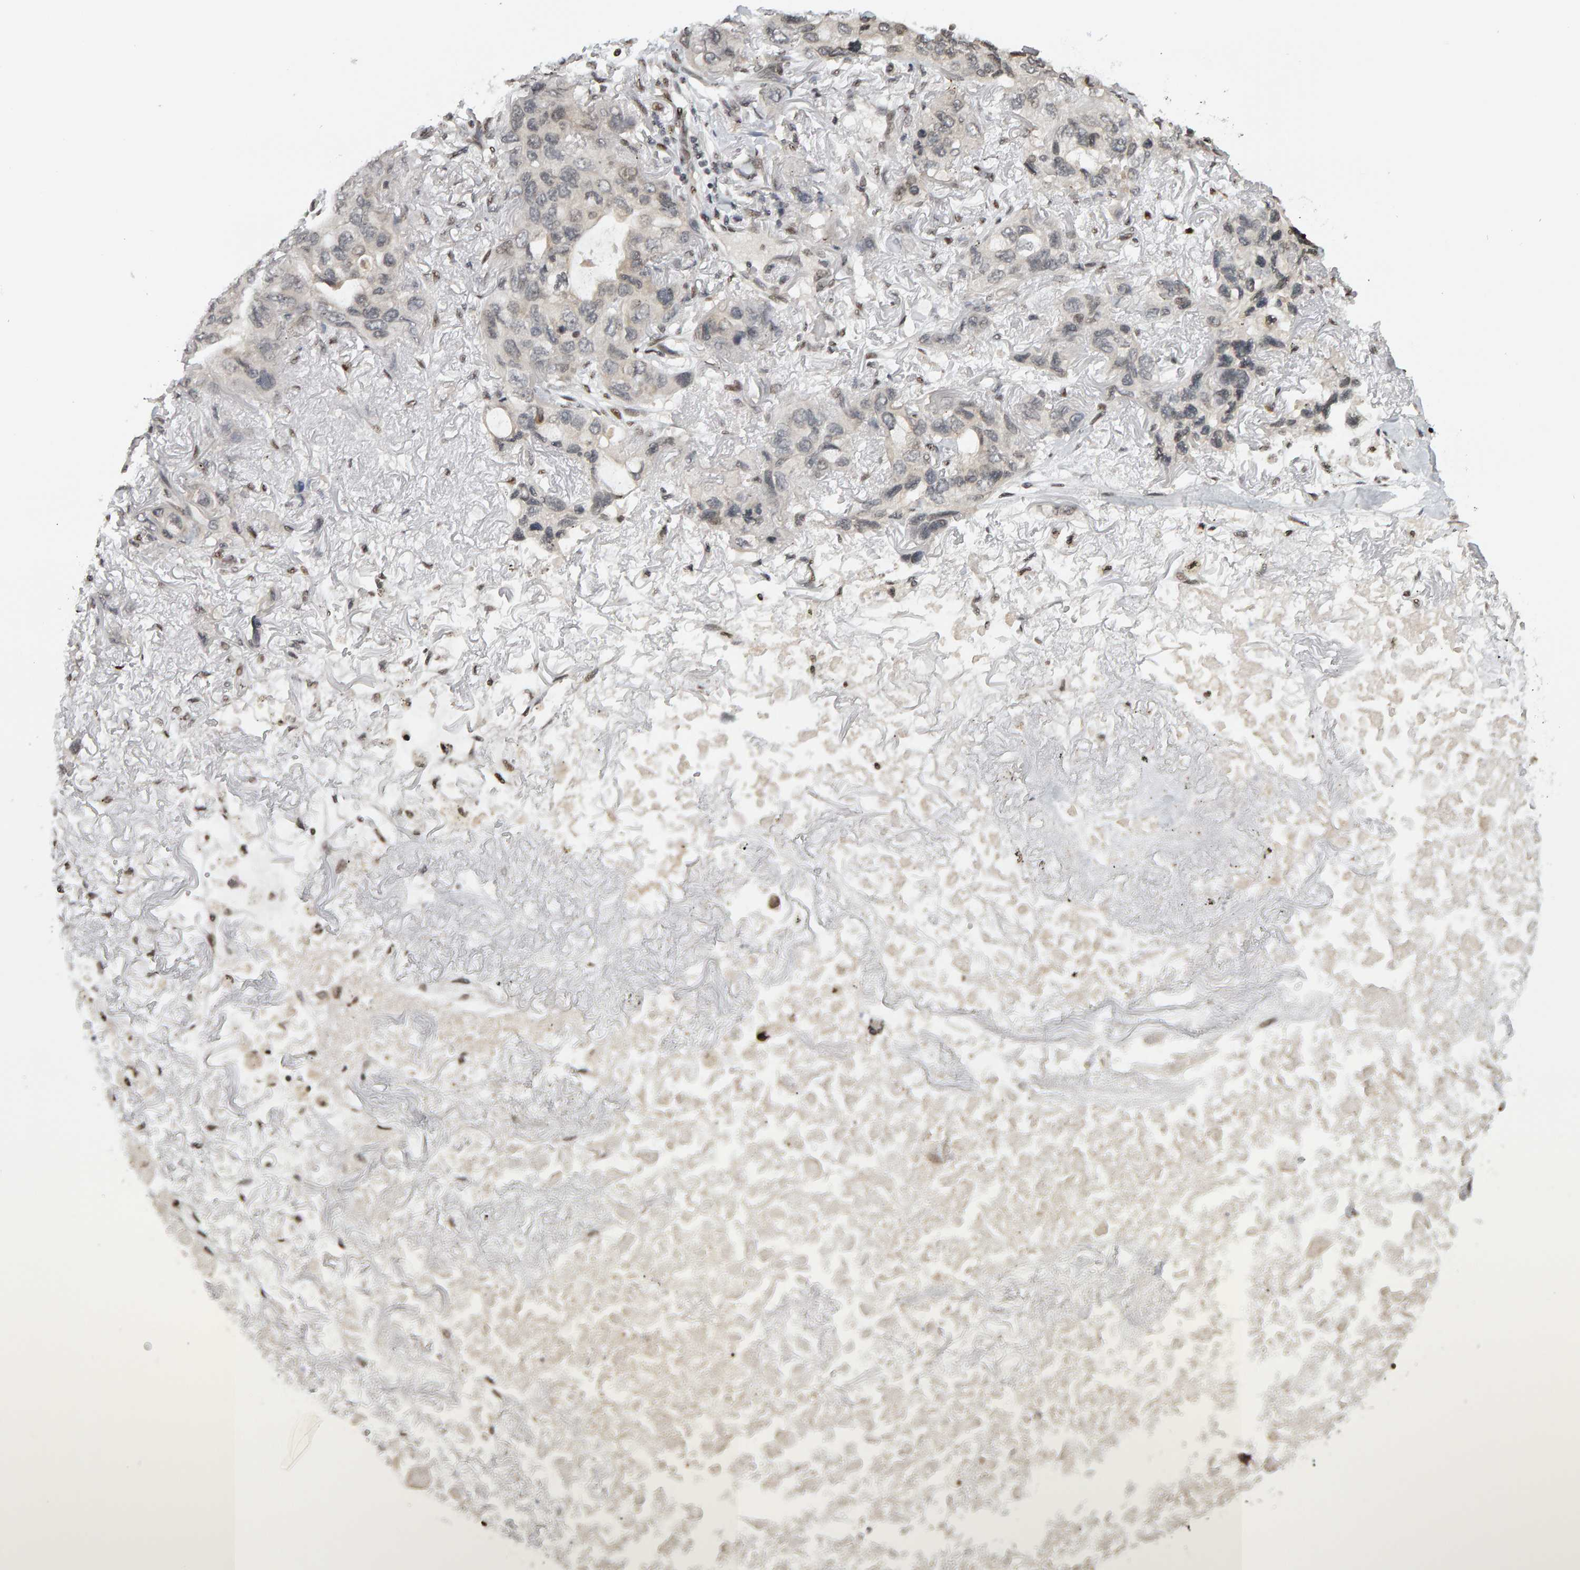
{"staining": {"intensity": "moderate", "quantity": "25%-75%", "location": "nuclear"}, "tissue": "lung cancer", "cell_type": "Tumor cells", "image_type": "cancer", "snomed": [{"axis": "morphology", "description": "Squamous cell carcinoma, NOS"}, {"axis": "topography", "description": "Lung"}], "caption": "Lung cancer stained with a protein marker exhibits moderate staining in tumor cells.", "gene": "TRAM1", "patient": {"sex": "female", "age": 73}}